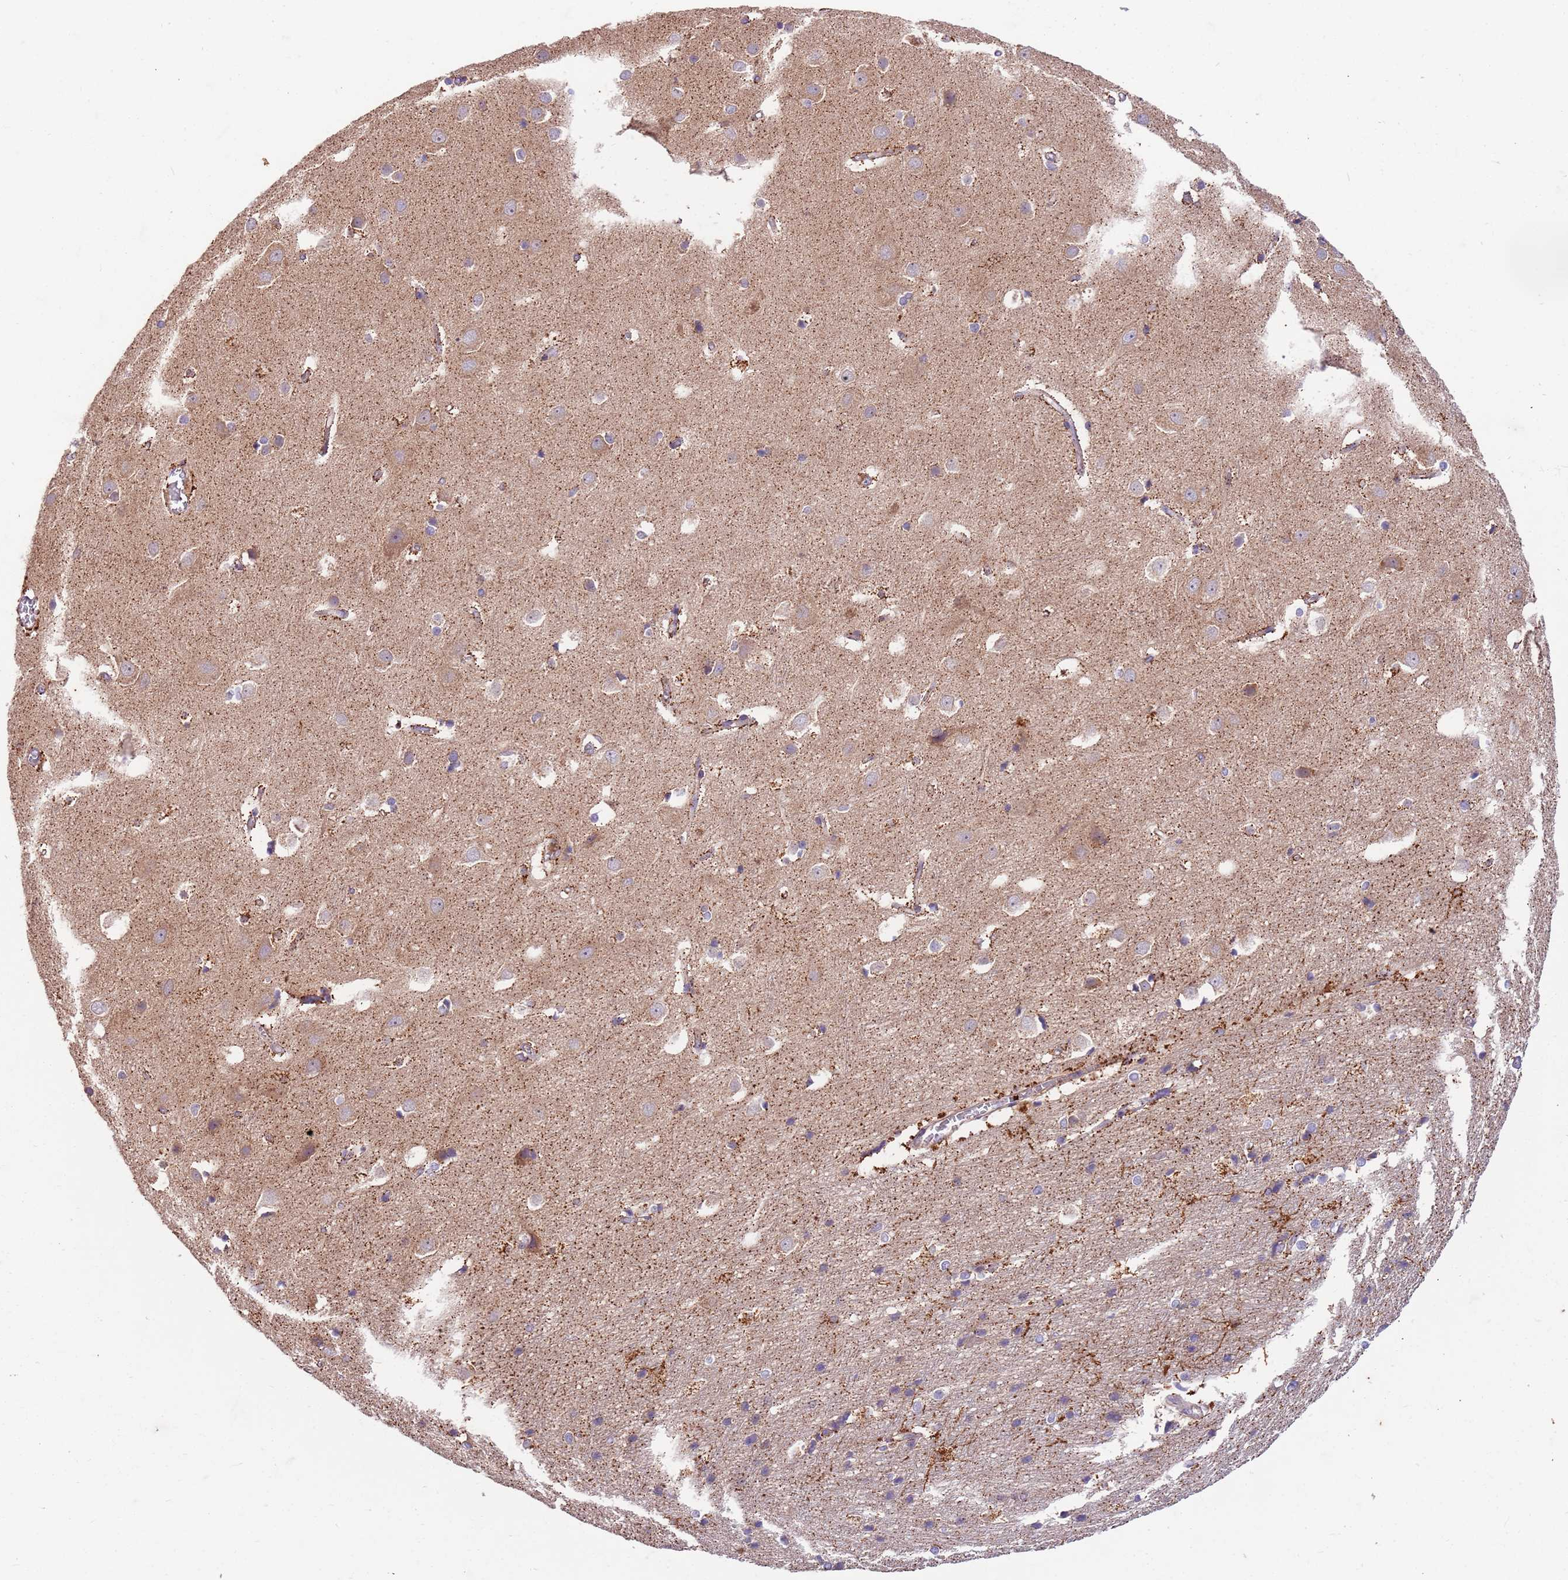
{"staining": {"intensity": "weak", "quantity": "25%-75%", "location": "cytoplasmic/membranous"}, "tissue": "cerebral cortex", "cell_type": "Endothelial cells", "image_type": "normal", "snomed": [{"axis": "morphology", "description": "Normal tissue, NOS"}, {"axis": "topography", "description": "Cerebral cortex"}], "caption": "Human cerebral cortex stained with a brown dye displays weak cytoplasmic/membranous positive positivity in about 25%-75% of endothelial cells.", "gene": "OSBP", "patient": {"sex": "male", "age": 54}}